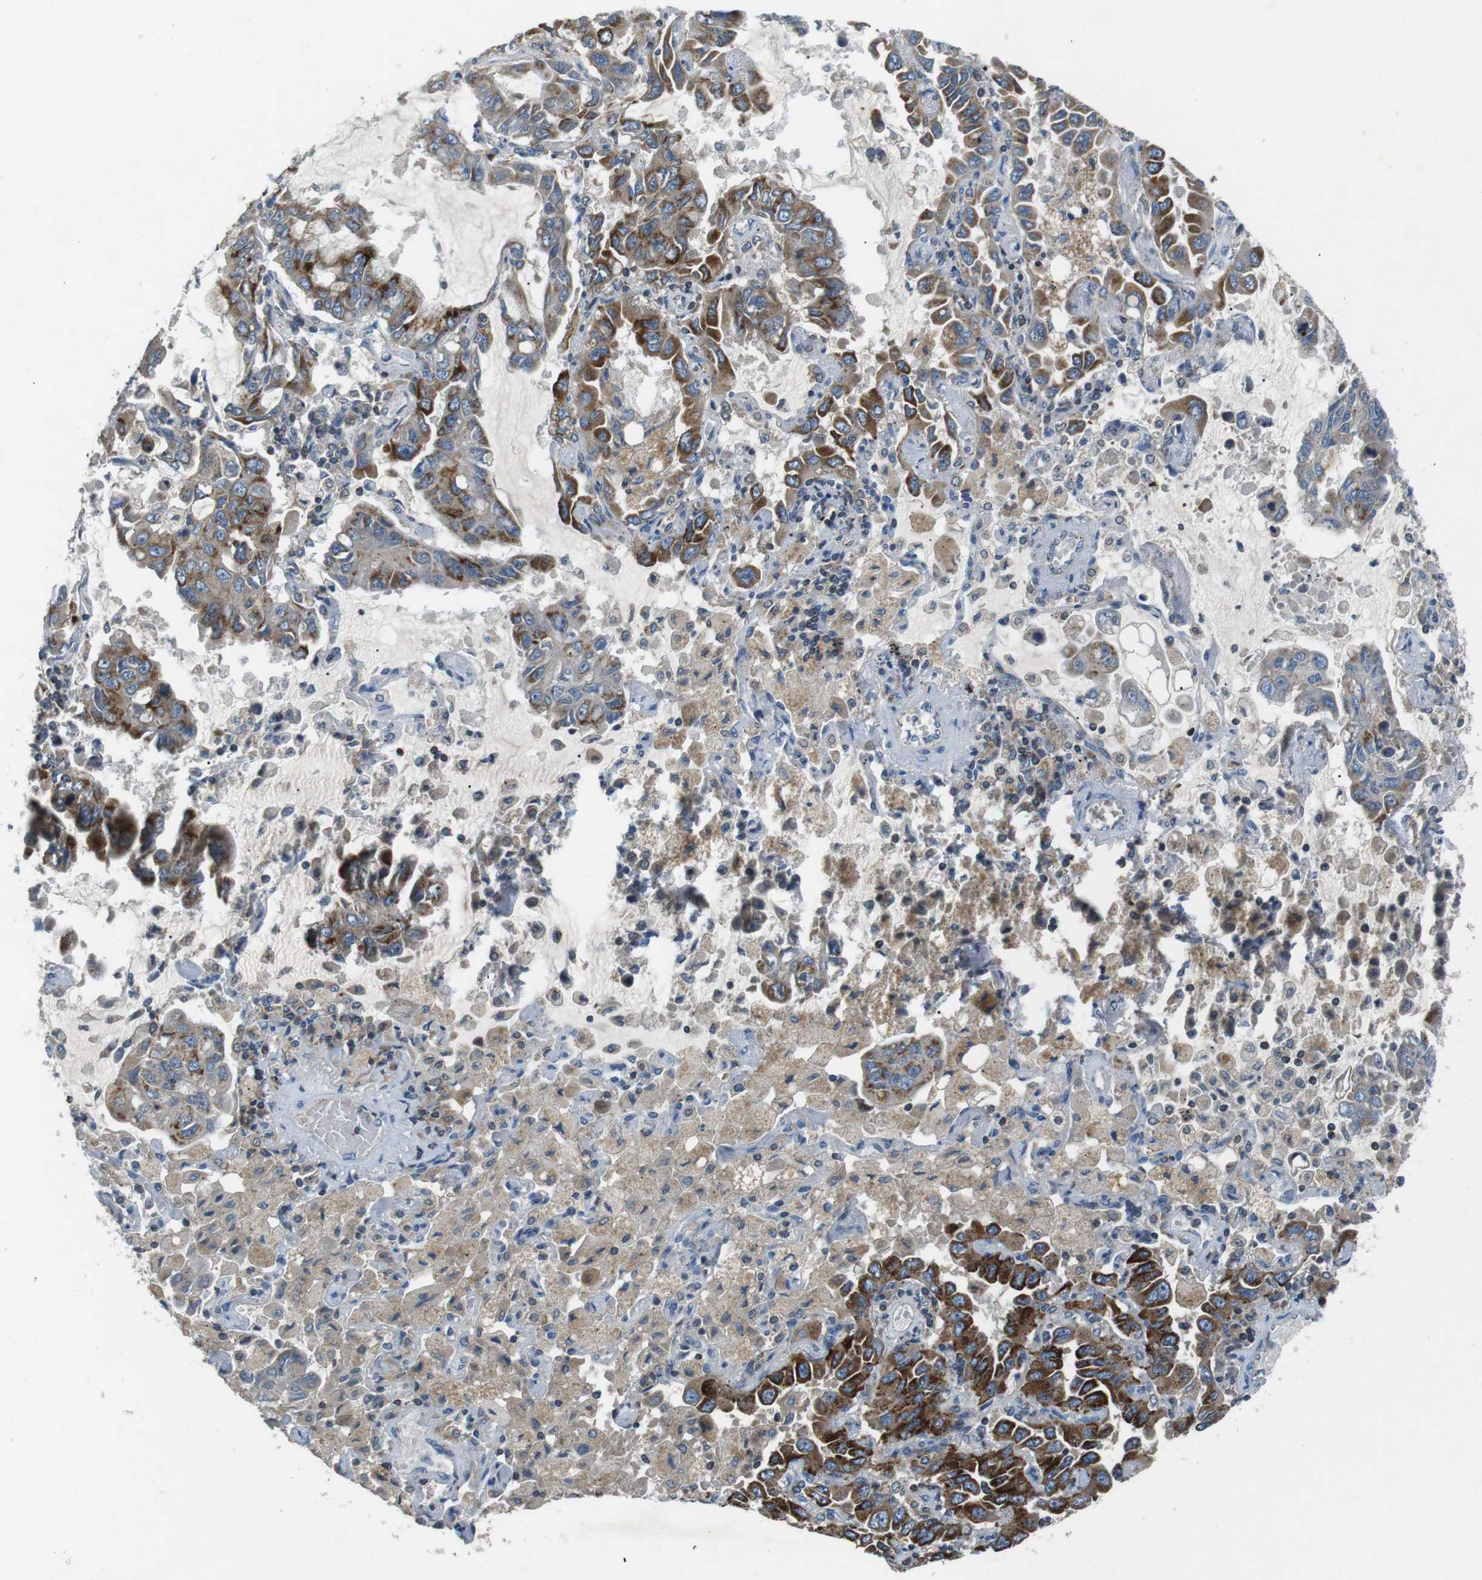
{"staining": {"intensity": "moderate", "quantity": ">75%", "location": "cytoplasmic/membranous"}, "tissue": "lung cancer", "cell_type": "Tumor cells", "image_type": "cancer", "snomed": [{"axis": "morphology", "description": "Adenocarcinoma, NOS"}, {"axis": "topography", "description": "Lung"}], "caption": "Lung cancer stained for a protein (brown) demonstrates moderate cytoplasmic/membranous positive positivity in approximately >75% of tumor cells.", "gene": "FAM3B", "patient": {"sex": "male", "age": 64}}